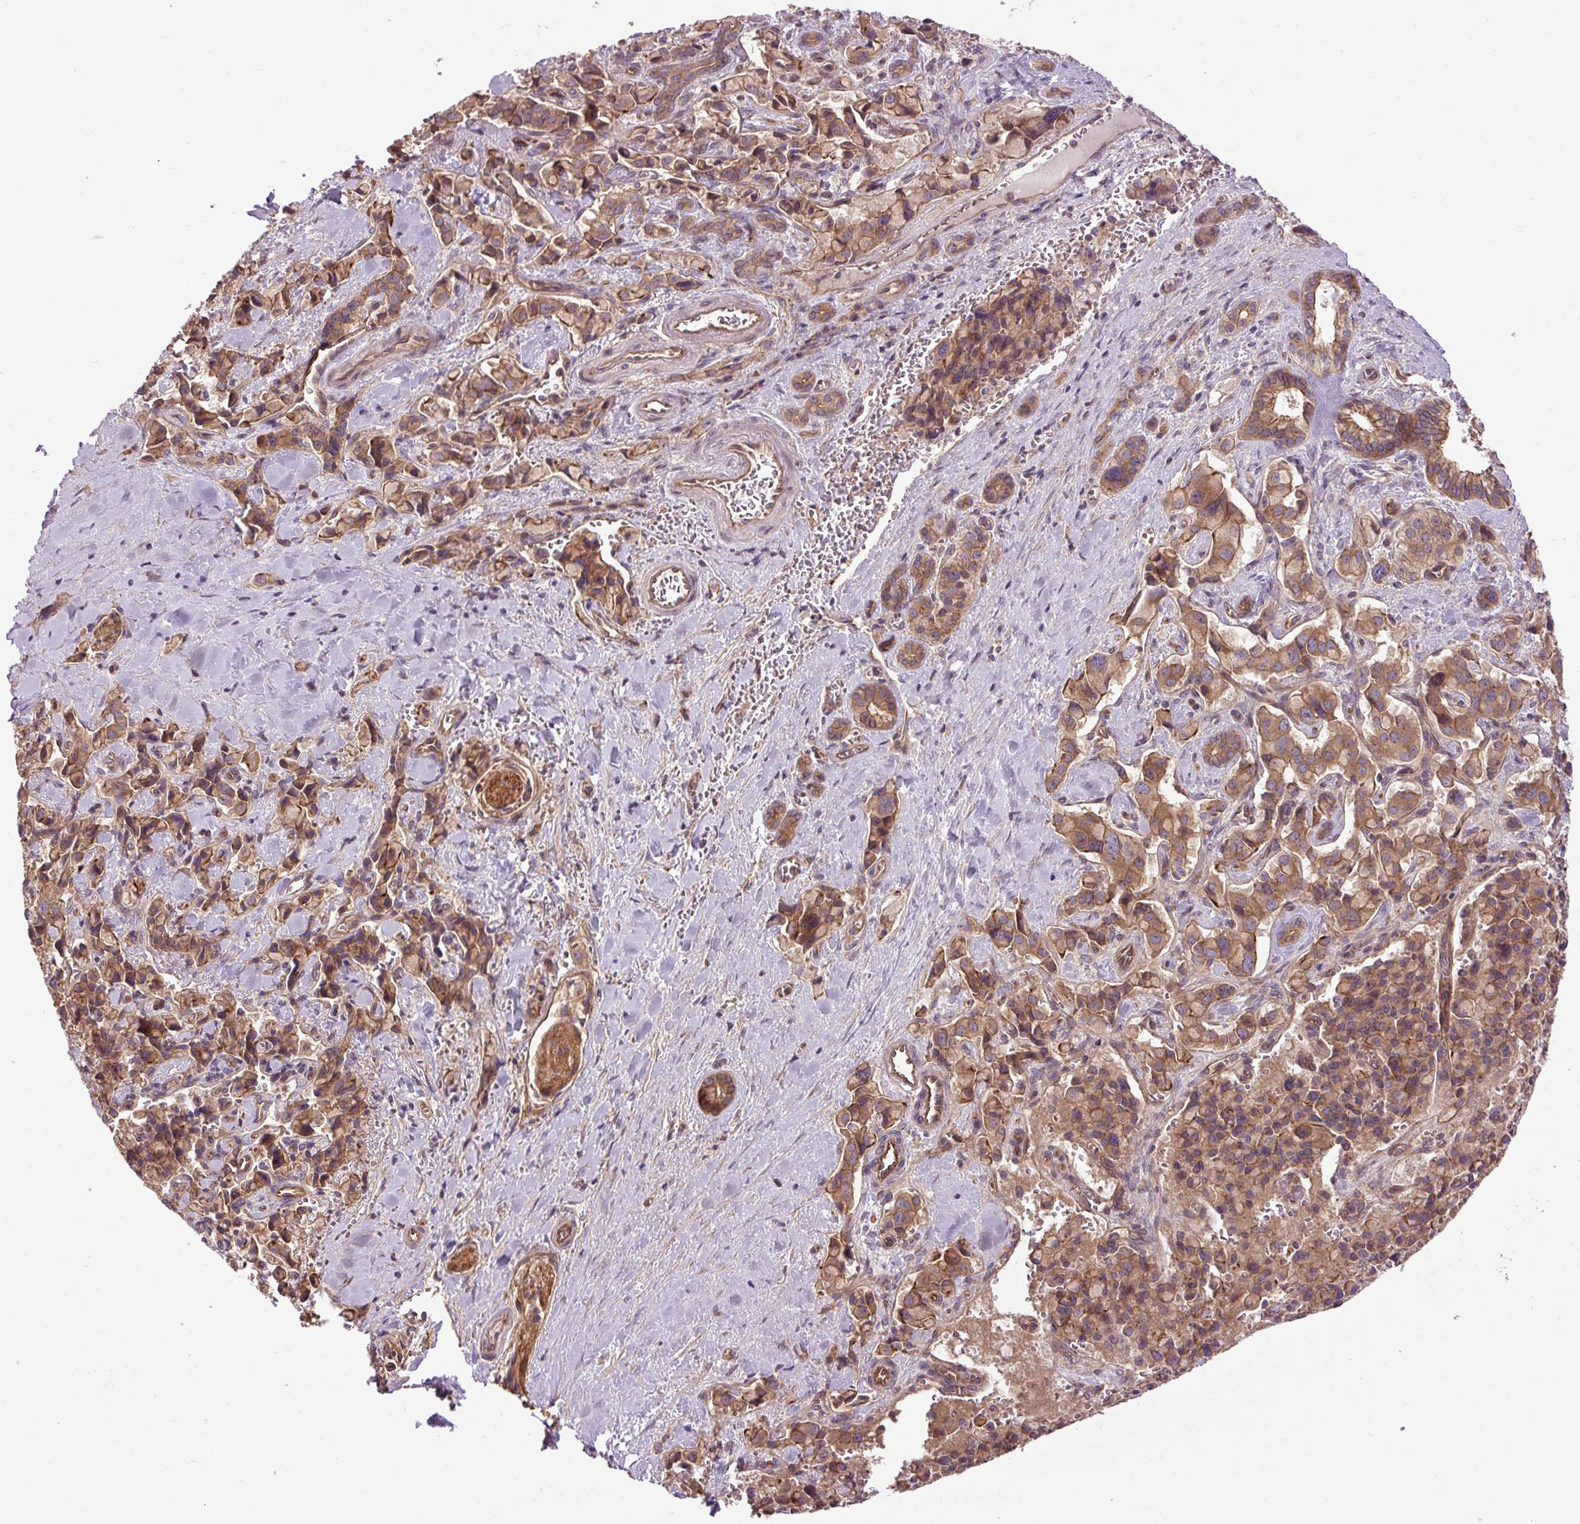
{"staining": {"intensity": "moderate", "quantity": ">75%", "location": "cytoplasmic/membranous"}, "tissue": "pancreatic cancer", "cell_type": "Tumor cells", "image_type": "cancer", "snomed": [{"axis": "morphology", "description": "Adenocarcinoma, NOS"}, {"axis": "topography", "description": "Pancreas"}], "caption": "Immunohistochemical staining of adenocarcinoma (pancreatic) displays medium levels of moderate cytoplasmic/membranous positivity in approximately >75% of tumor cells.", "gene": "CCDC93", "patient": {"sex": "male", "age": 65}}